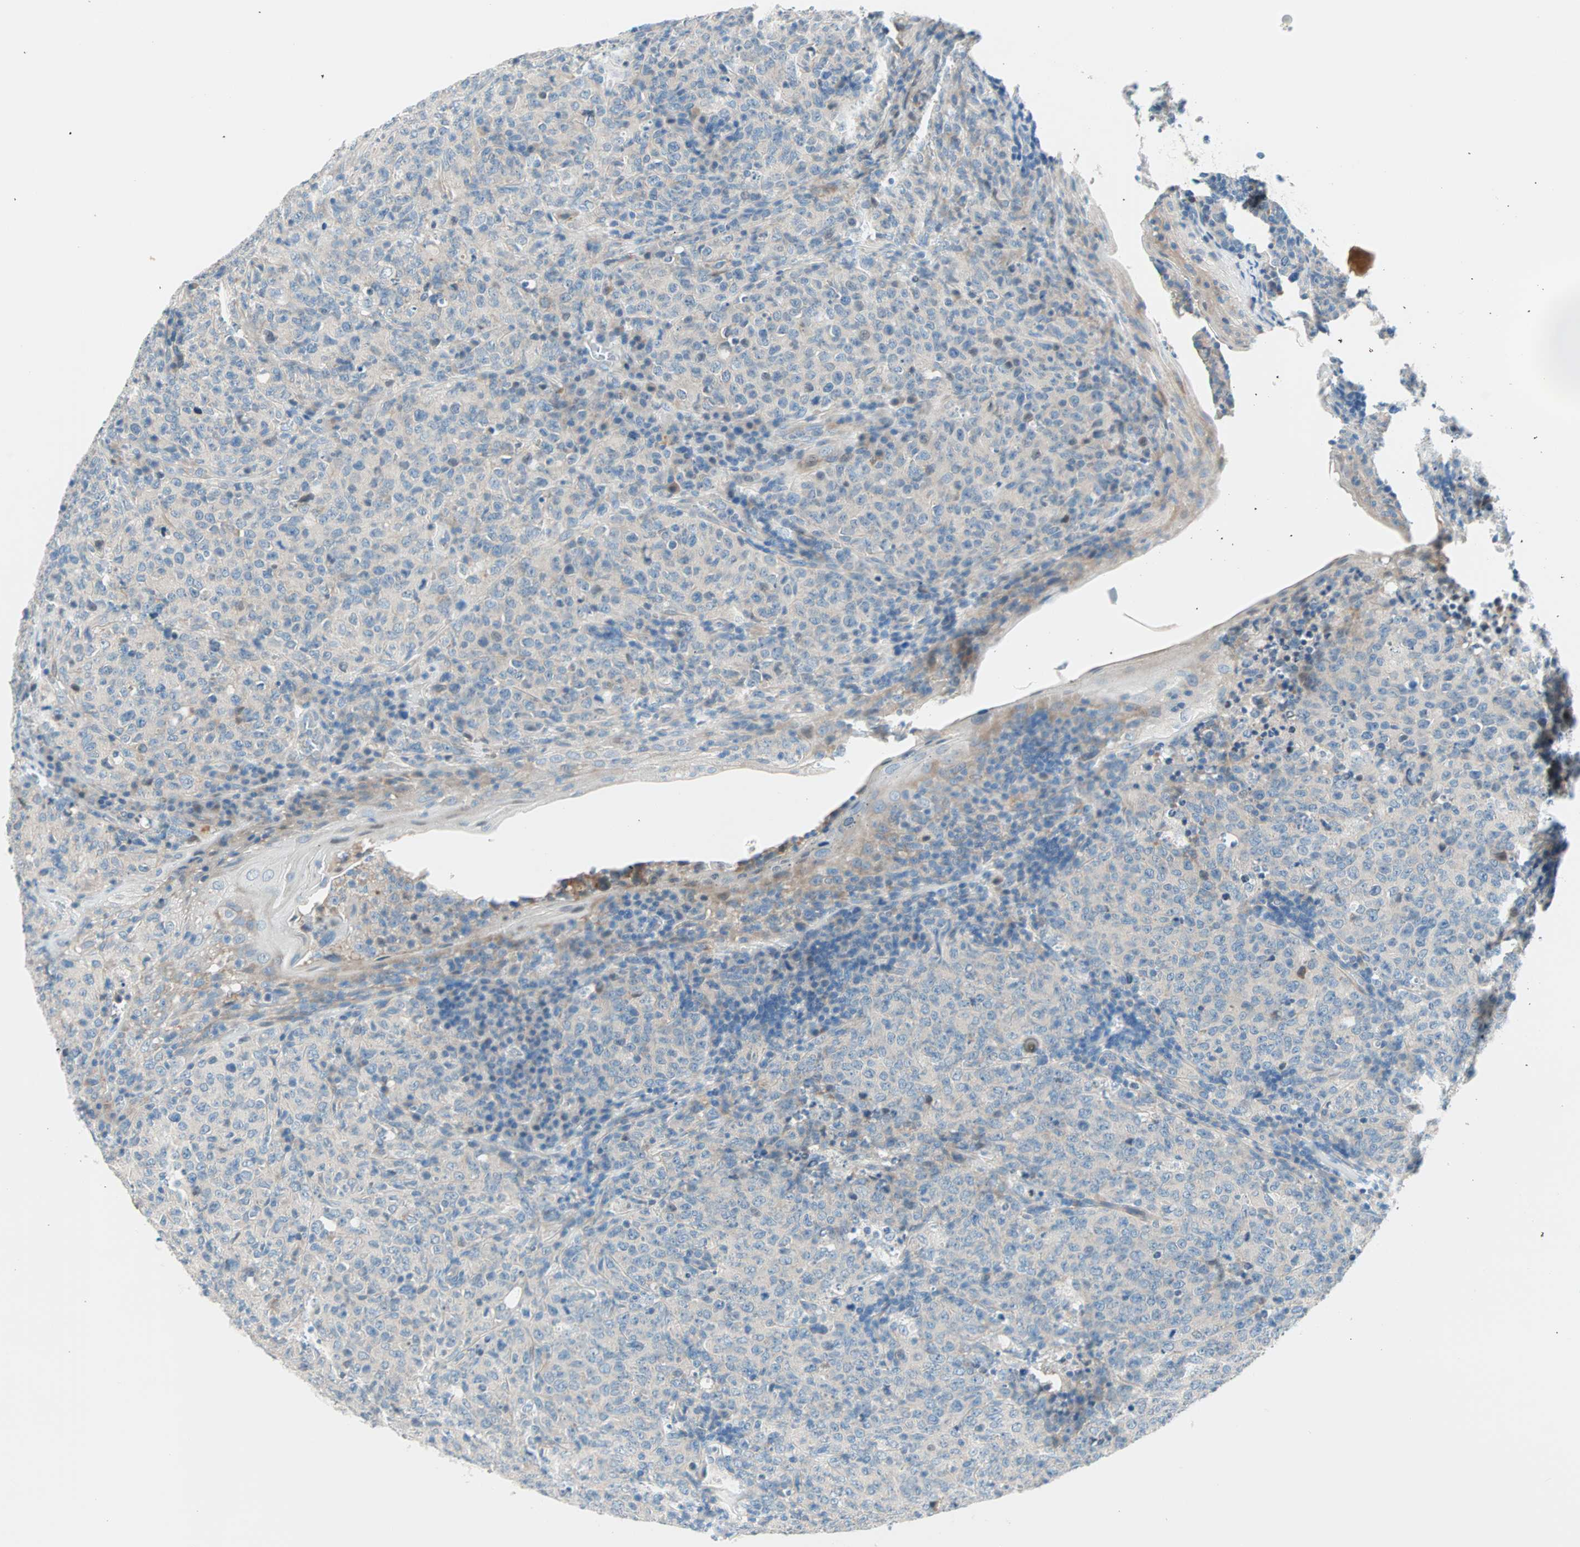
{"staining": {"intensity": "negative", "quantity": "none", "location": "none"}, "tissue": "lymphoma", "cell_type": "Tumor cells", "image_type": "cancer", "snomed": [{"axis": "morphology", "description": "Malignant lymphoma, non-Hodgkin's type, High grade"}, {"axis": "topography", "description": "Tonsil"}], "caption": "DAB (3,3'-diaminobenzidine) immunohistochemical staining of malignant lymphoma, non-Hodgkin's type (high-grade) shows no significant expression in tumor cells.", "gene": "TMEM163", "patient": {"sex": "female", "age": 36}}